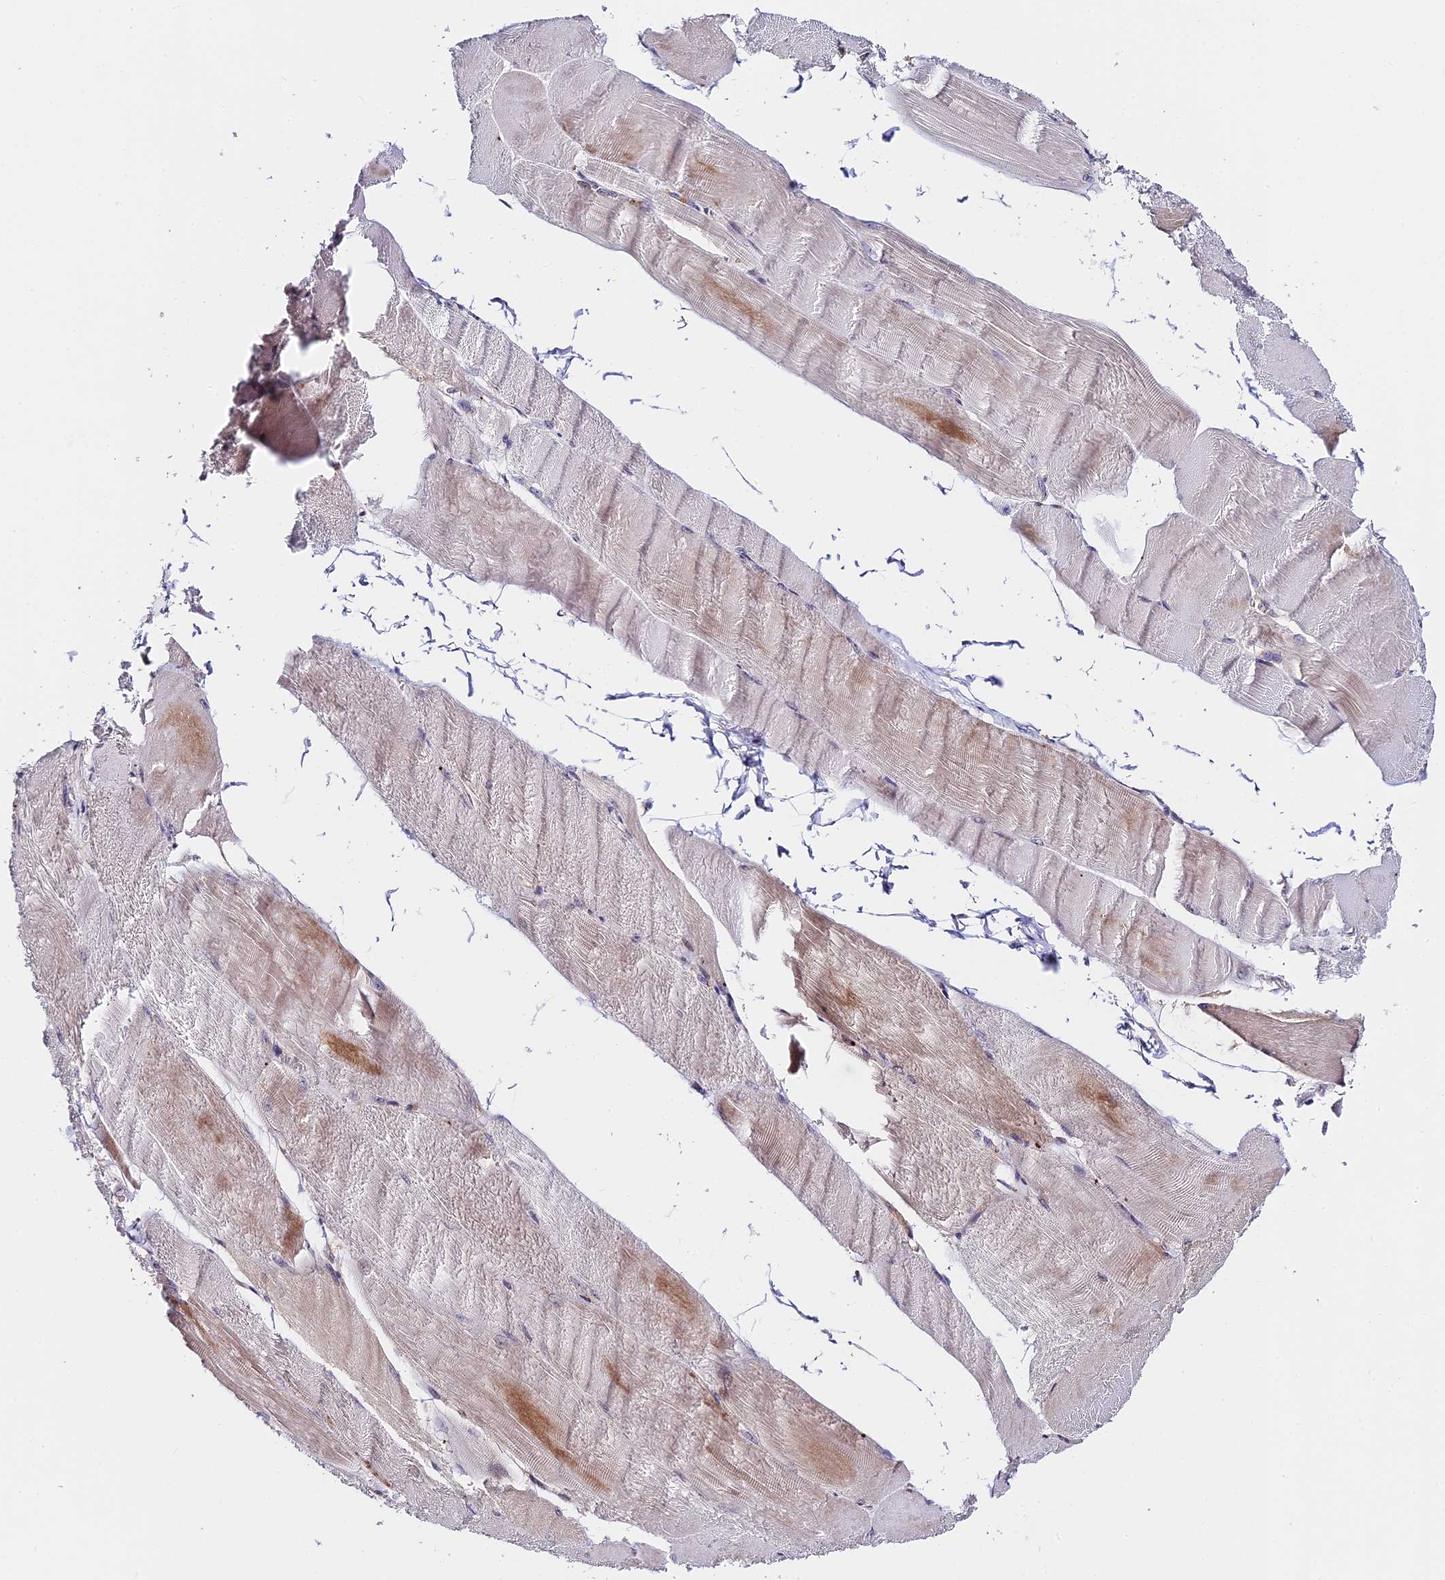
{"staining": {"intensity": "moderate", "quantity": "<25%", "location": "cytoplasmic/membranous"}, "tissue": "skeletal muscle", "cell_type": "Myocytes", "image_type": "normal", "snomed": [{"axis": "morphology", "description": "Normal tissue, NOS"}, {"axis": "morphology", "description": "Basal cell carcinoma"}, {"axis": "topography", "description": "Skeletal muscle"}], "caption": "An image of human skeletal muscle stained for a protein exhibits moderate cytoplasmic/membranous brown staining in myocytes.", "gene": "C3orf20", "patient": {"sex": "female", "age": 64}}